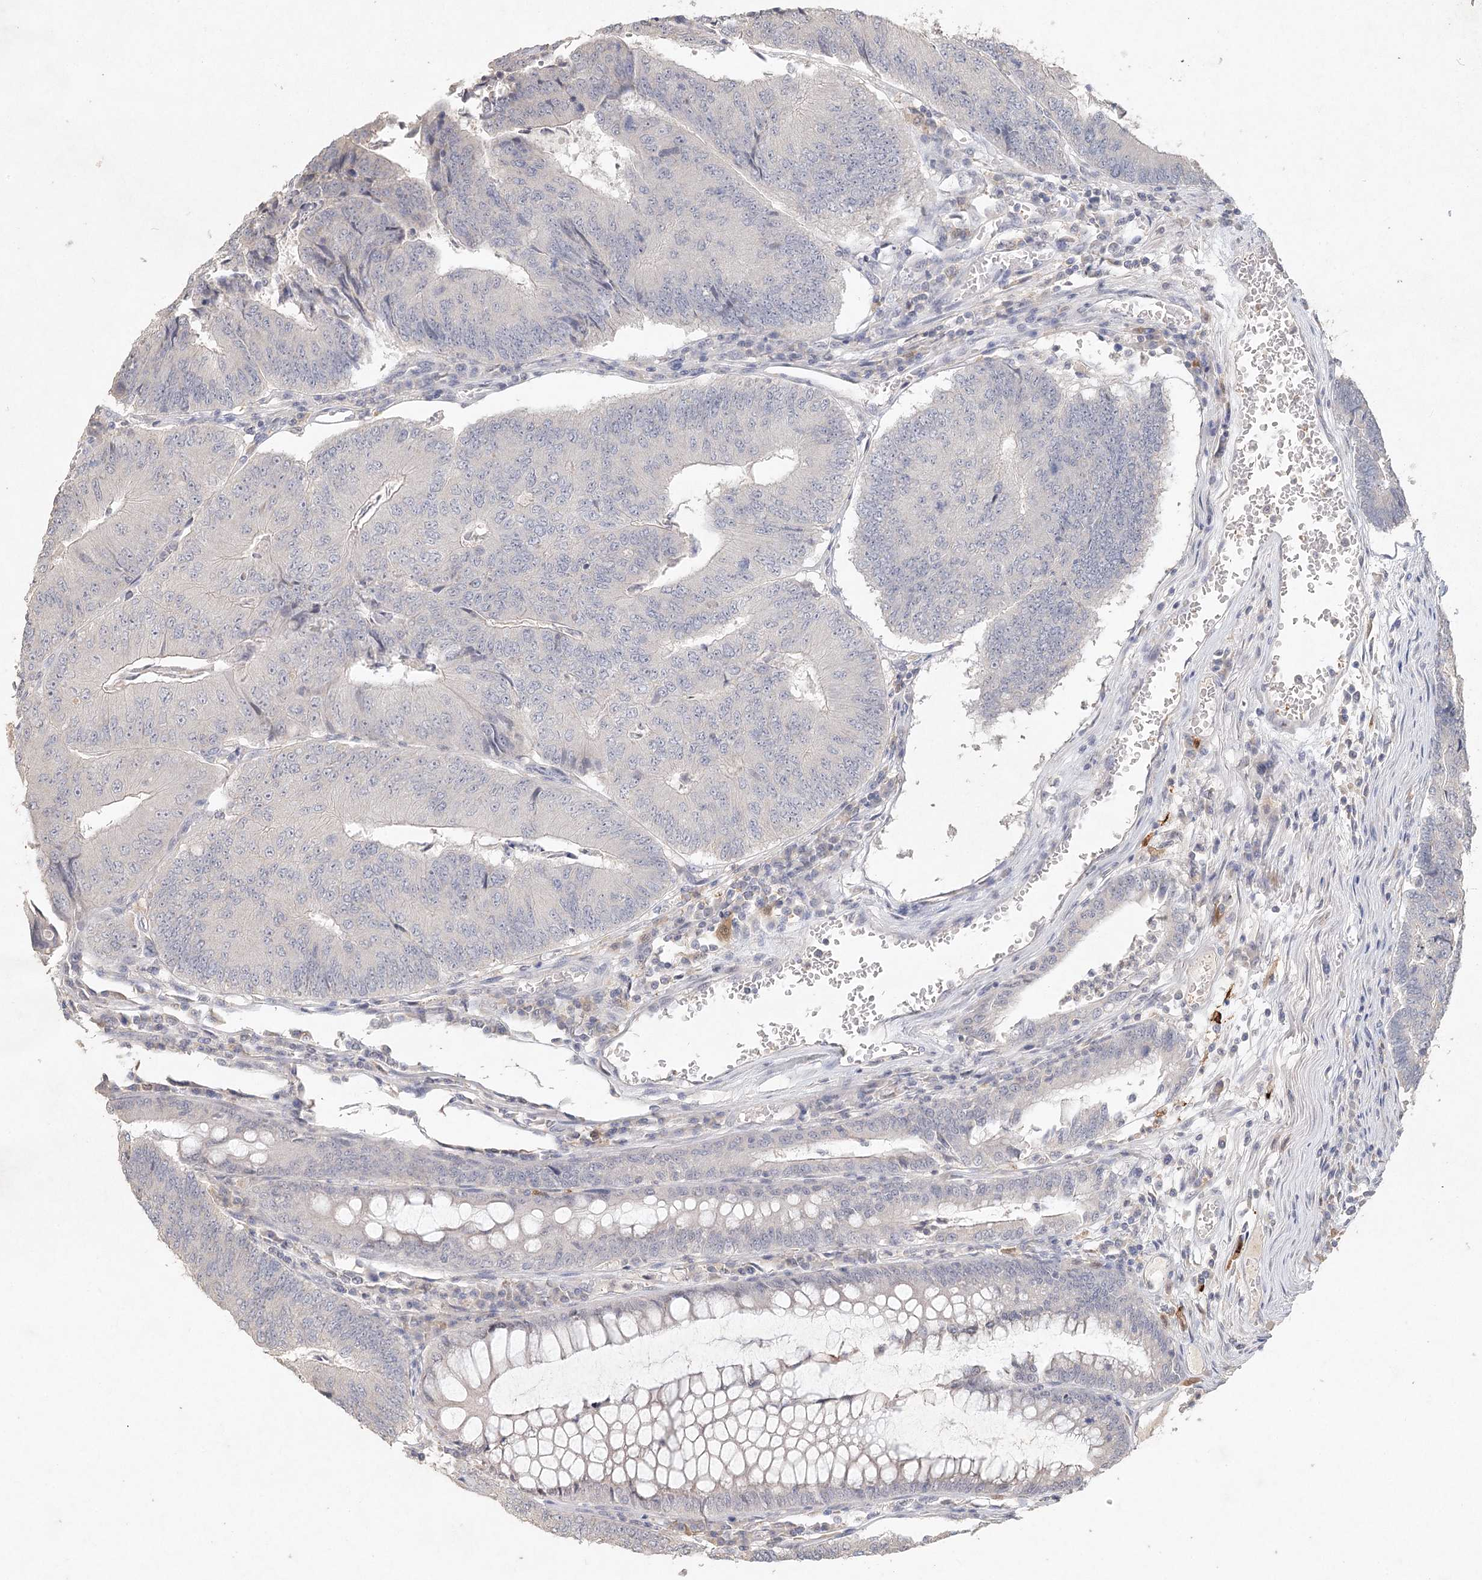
{"staining": {"intensity": "negative", "quantity": "none", "location": "none"}, "tissue": "colorectal cancer", "cell_type": "Tumor cells", "image_type": "cancer", "snomed": [{"axis": "morphology", "description": "Adenocarcinoma, NOS"}, {"axis": "topography", "description": "Colon"}], "caption": "The histopathology image reveals no staining of tumor cells in colorectal adenocarcinoma.", "gene": "ARSI", "patient": {"sex": "female", "age": 67}}